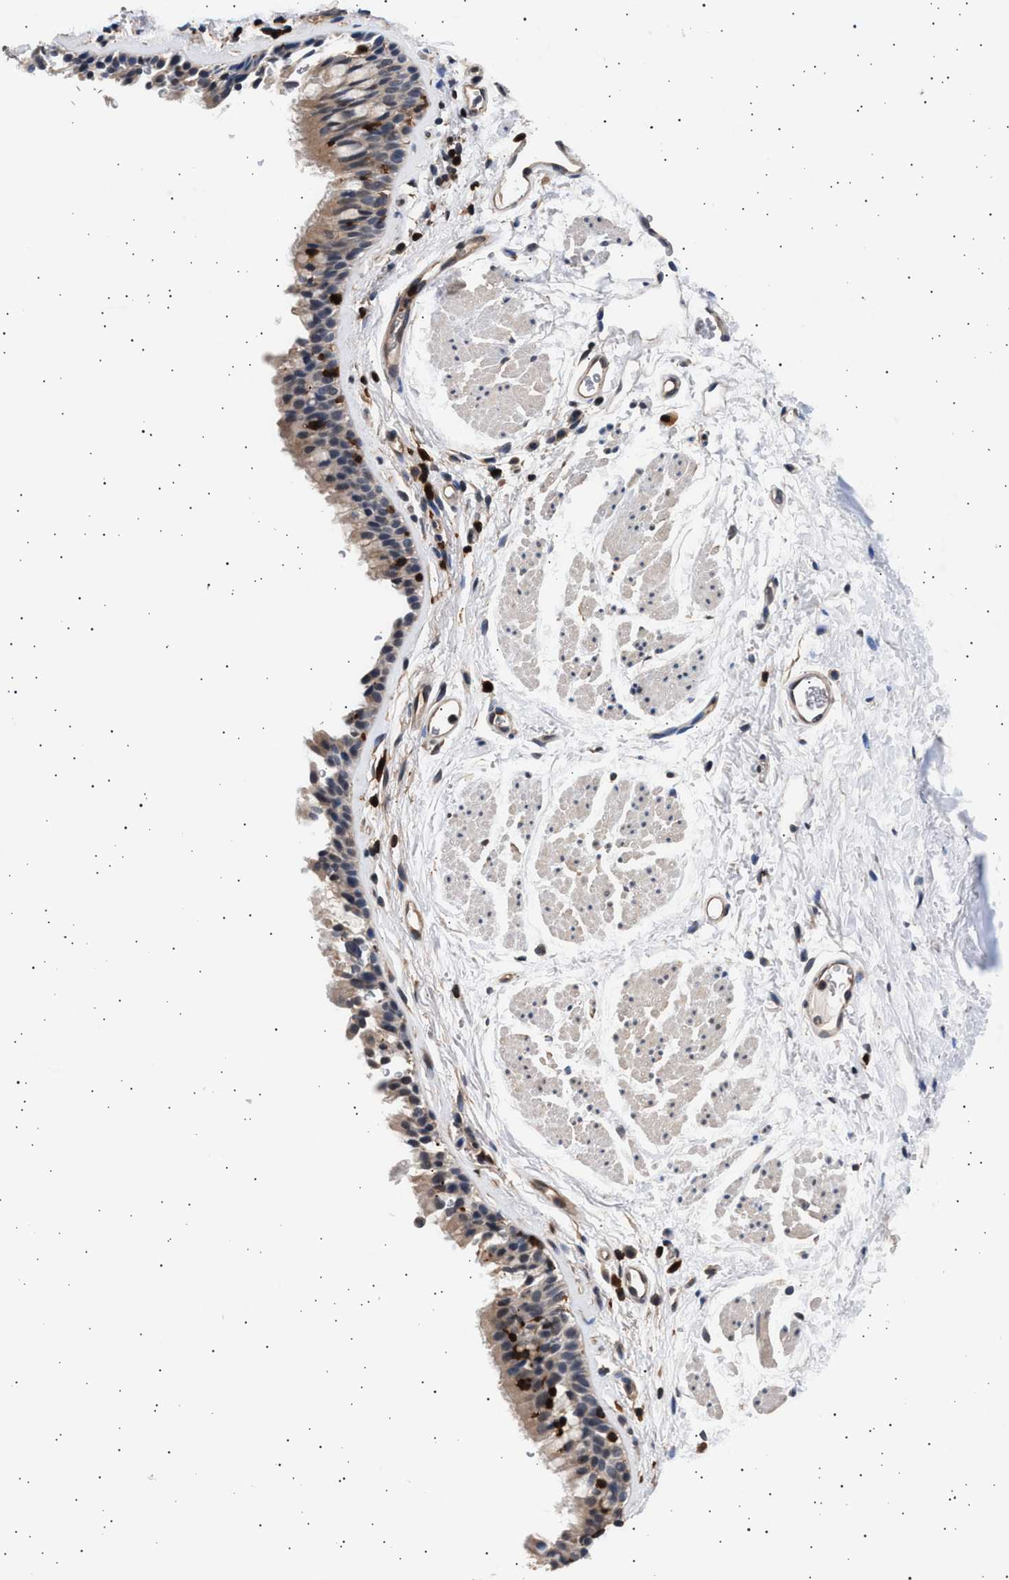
{"staining": {"intensity": "weak", "quantity": ">75%", "location": "cytoplasmic/membranous"}, "tissue": "bronchus", "cell_type": "Respiratory epithelial cells", "image_type": "normal", "snomed": [{"axis": "morphology", "description": "Normal tissue, NOS"}, {"axis": "topography", "description": "Cartilage tissue"}, {"axis": "topography", "description": "Bronchus"}], "caption": "This is a micrograph of IHC staining of unremarkable bronchus, which shows weak staining in the cytoplasmic/membranous of respiratory epithelial cells.", "gene": "GRAP2", "patient": {"sex": "female", "age": 53}}